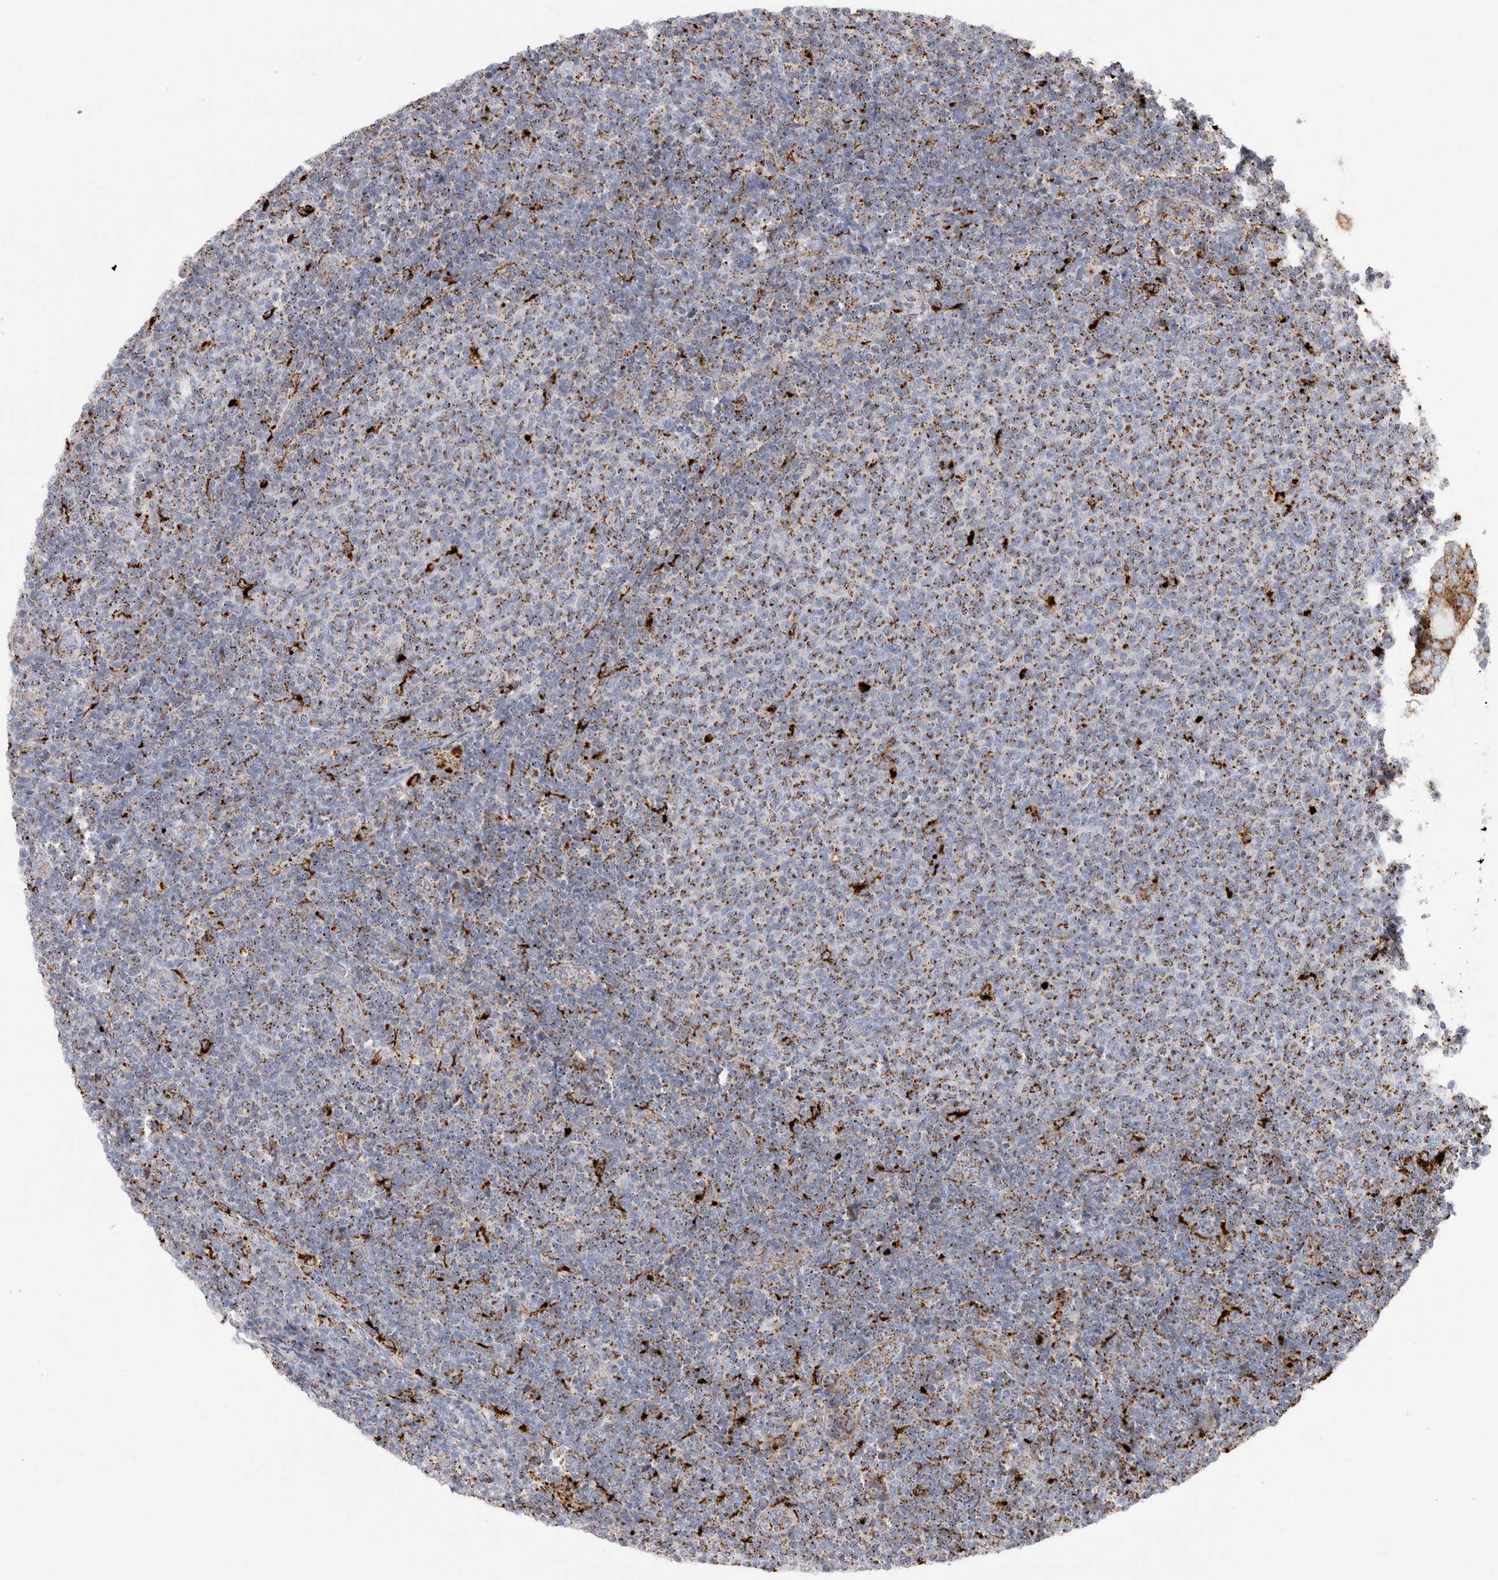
{"staining": {"intensity": "moderate", "quantity": ">75%", "location": "cytoplasmic/membranous"}, "tissue": "lymphoma", "cell_type": "Tumor cells", "image_type": "cancer", "snomed": [{"axis": "morphology", "description": "Malignant lymphoma, non-Hodgkin's type, Low grade"}, {"axis": "topography", "description": "Lymph node"}], "caption": "About >75% of tumor cells in lymphoma reveal moderate cytoplasmic/membranous protein staining as visualized by brown immunohistochemical staining.", "gene": "CTSA", "patient": {"sex": "male", "age": 66}}